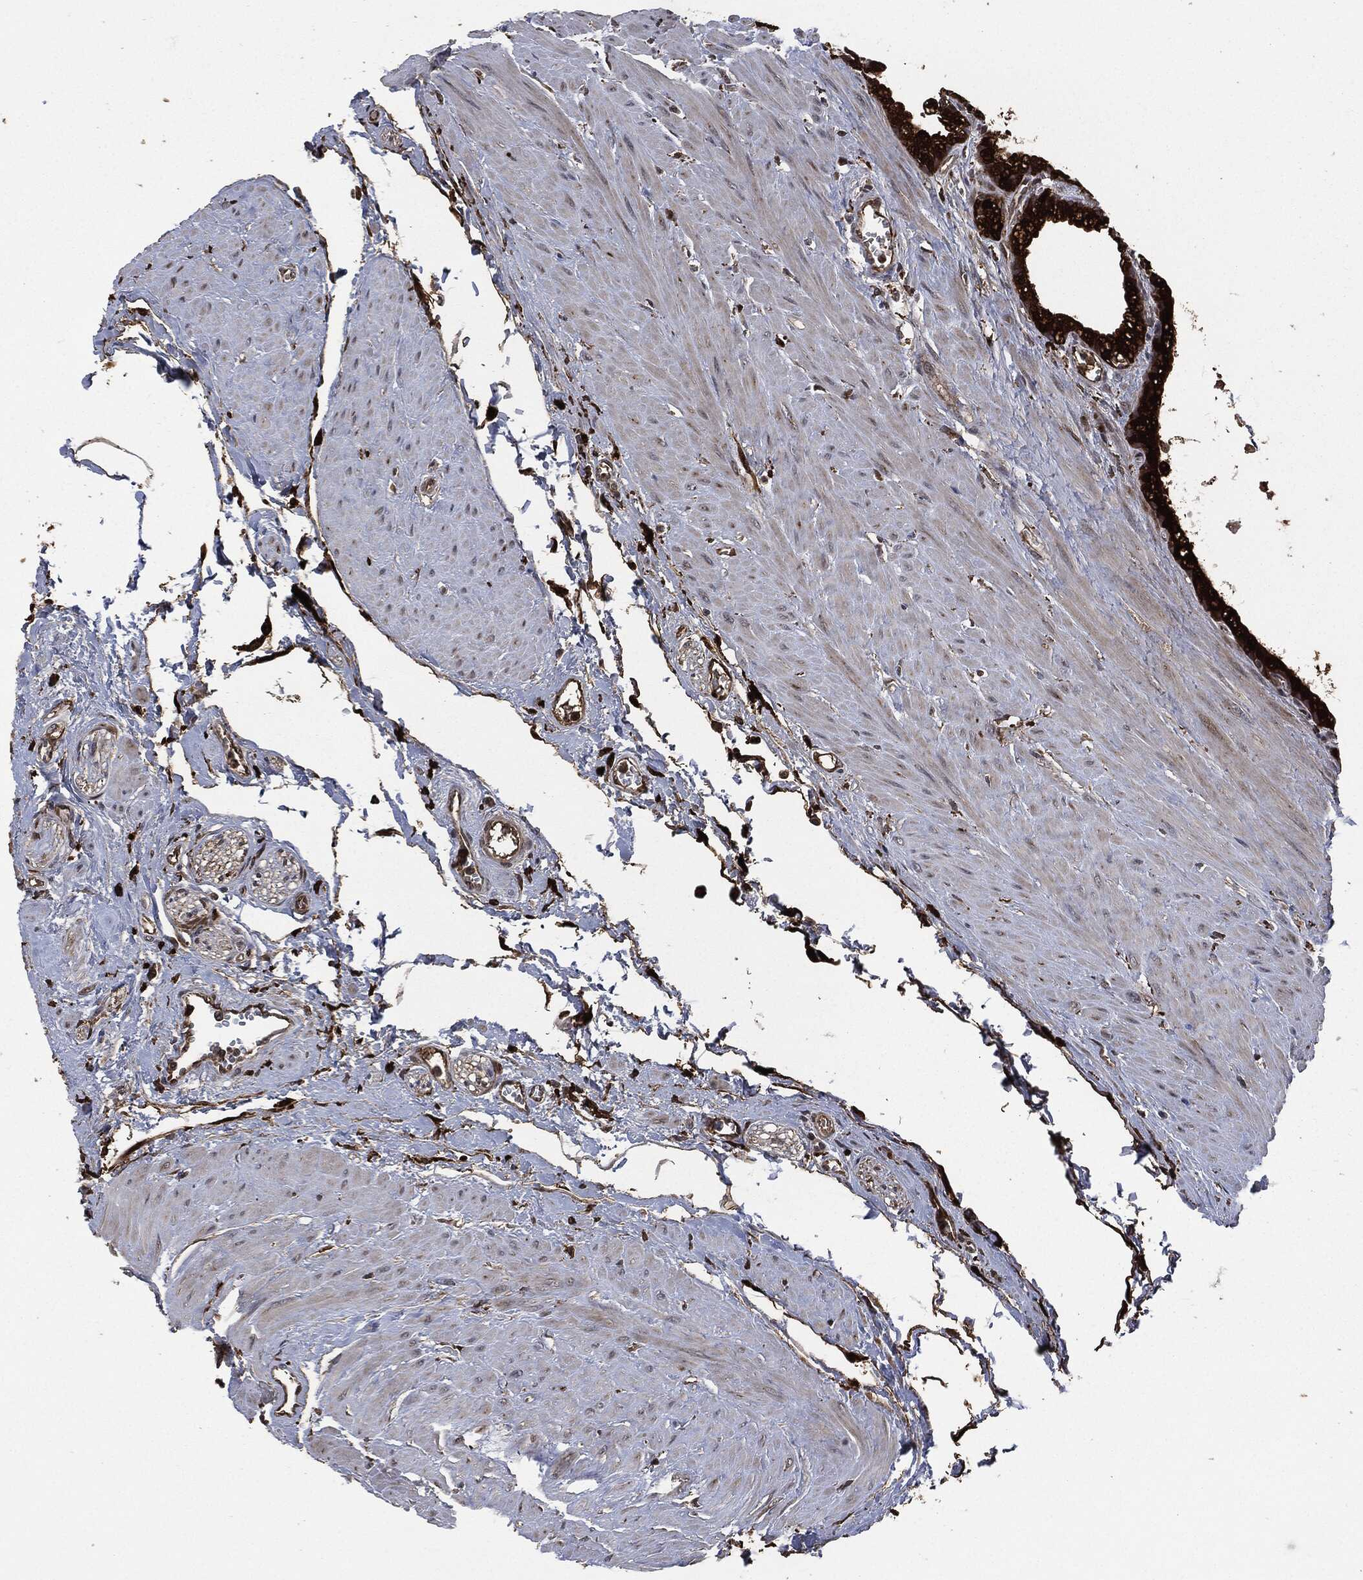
{"staining": {"intensity": "strong", "quantity": ">75%", "location": "cytoplasmic/membranous"}, "tissue": "seminal vesicle", "cell_type": "Glandular cells", "image_type": "normal", "snomed": [{"axis": "morphology", "description": "Normal tissue, NOS"}, {"axis": "morphology", "description": "Urothelial carcinoma, NOS"}, {"axis": "topography", "description": "Urinary bladder"}, {"axis": "topography", "description": "Seminal veicle"}], "caption": "Protein expression analysis of unremarkable human seminal vesicle reveals strong cytoplasmic/membranous staining in approximately >75% of glandular cells.", "gene": "CRABP2", "patient": {"sex": "male", "age": 76}}